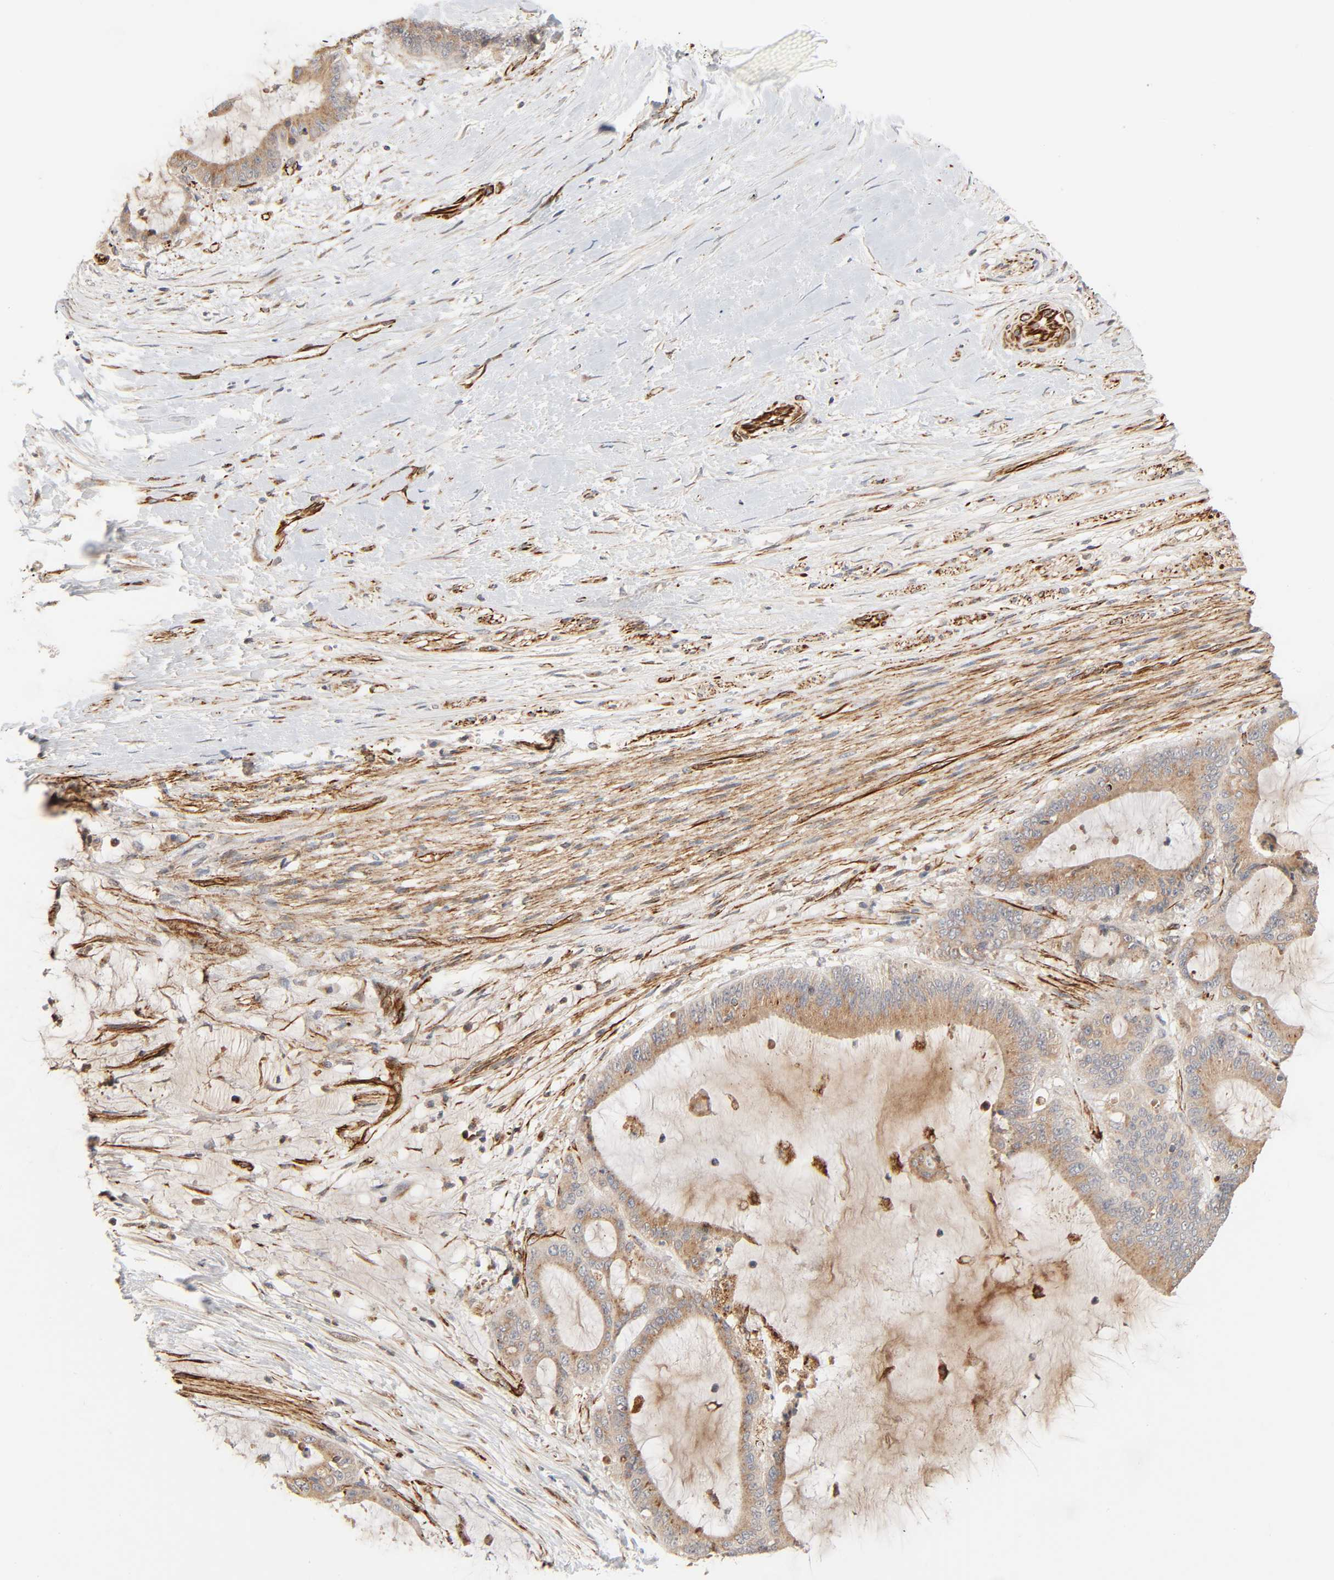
{"staining": {"intensity": "moderate", "quantity": ">75%", "location": "cytoplasmic/membranous"}, "tissue": "liver cancer", "cell_type": "Tumor cells", "image_type": "cancer", "snomed": [{"axis": "morphology", "description": "Cholangiocarcinoma"}, {"axis": "topography", "description": "Liver"}], "caption": "Immunohistochemistry (IHC) photomicrograph of human liver cancer stained for a protein (brown), which exhibits medium levels of moderate cytoplasmic/membranous expression in approximately >75% of tumor cells.", "gene": "REEP6", "patient": {"sex": "female", "age": 73}}